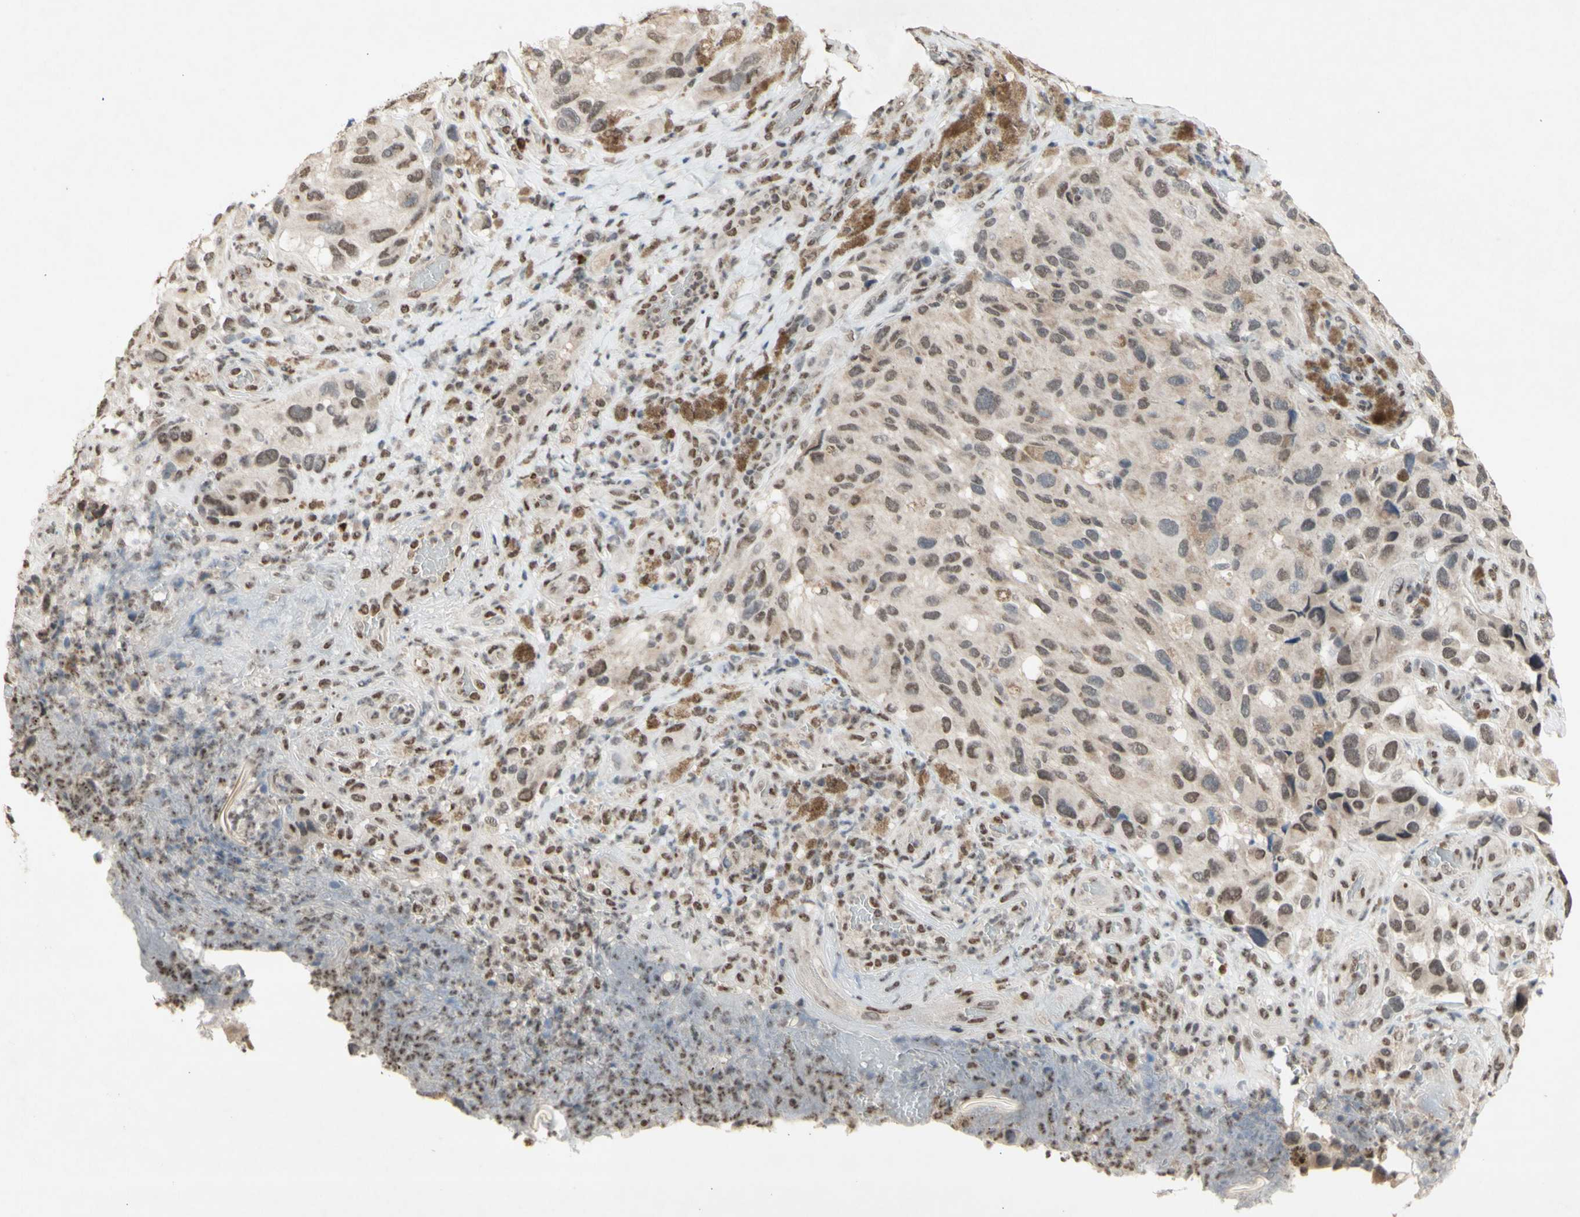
{"staining": {"intensity": "weak", "quantity": ">75%", "location": "nuclear"}, "tissue": "melanoma", "cell_type": "Tumor cells", "image_type": "cancer", "snomed": [{"axis": "morphology", "description": "Malignant melanoma, NOS"}, {"axis": "topography", "description": "Skin"}], "caption": "Immunohistochemical staining of melanoma demonstrates weak nuclear protein positivity in about >75% of tumor cells.", "gene": "SFPQ", "patient": {"sex": "female", "age": 73}}